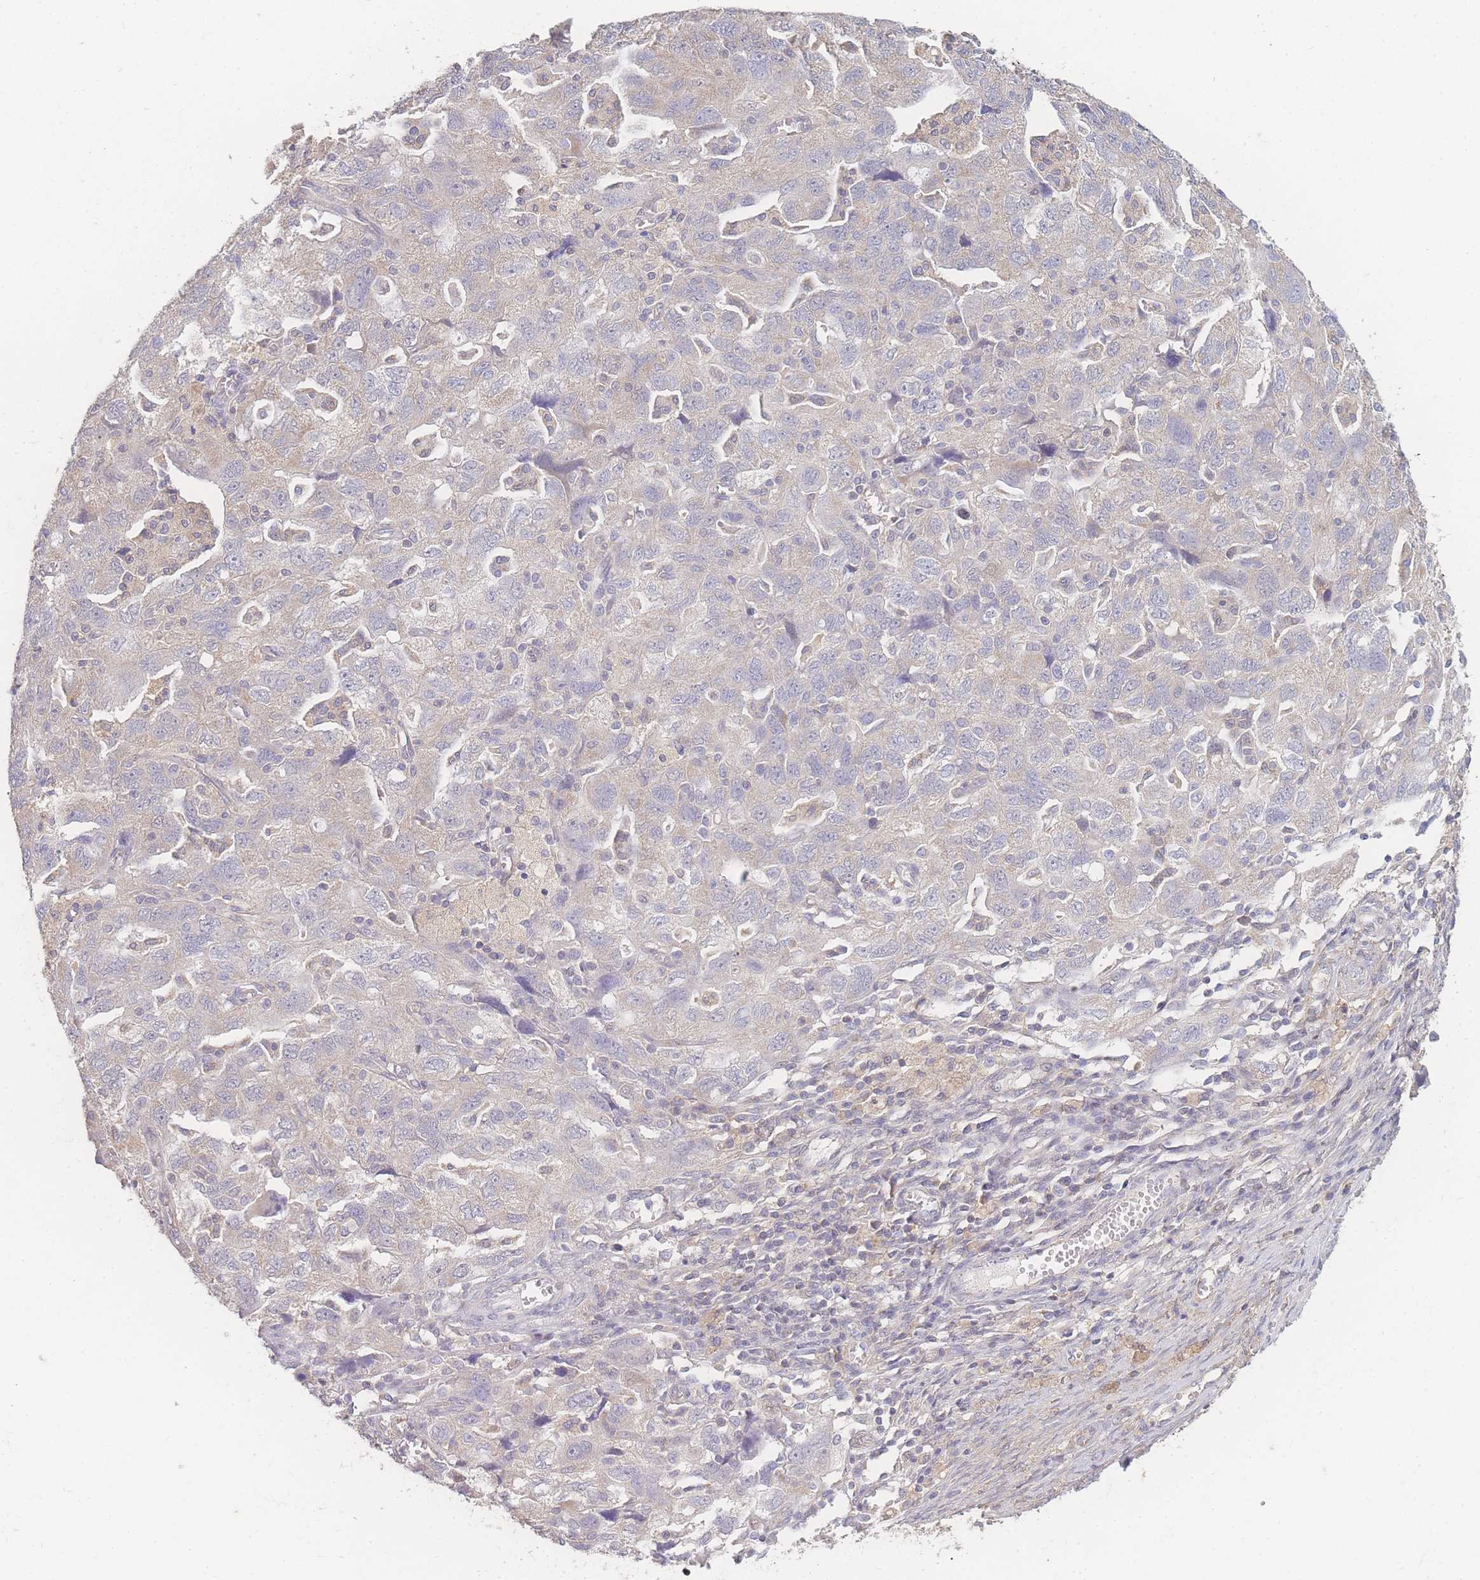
{"staining": {"intensity": "negative", "quantity": "none", "location": "none"}, "tissue": "ovarian cancer", "cell_type": "Tumor cells", "image_type": "cancer", "snomed": [{"axis": "morphology", "description": "Carcinoma, NOS"}, {"axis": "morphology", "description": "Cystadenocarcinoma, serous, NOS"}, {"axis": "topography", "description": "Ovary"}], "caption": "IHC photomicrograph of neoplastic tissue: human carcinoma (ovarian) stained with DAB exhibits no significant protein staining in tumor cells. The staining is performed using DAB brown chromogen with nuclei counter-stained in using hematoxylin.", "gene": "GIPR", "patient": {"sex": "female", "age": 69}}